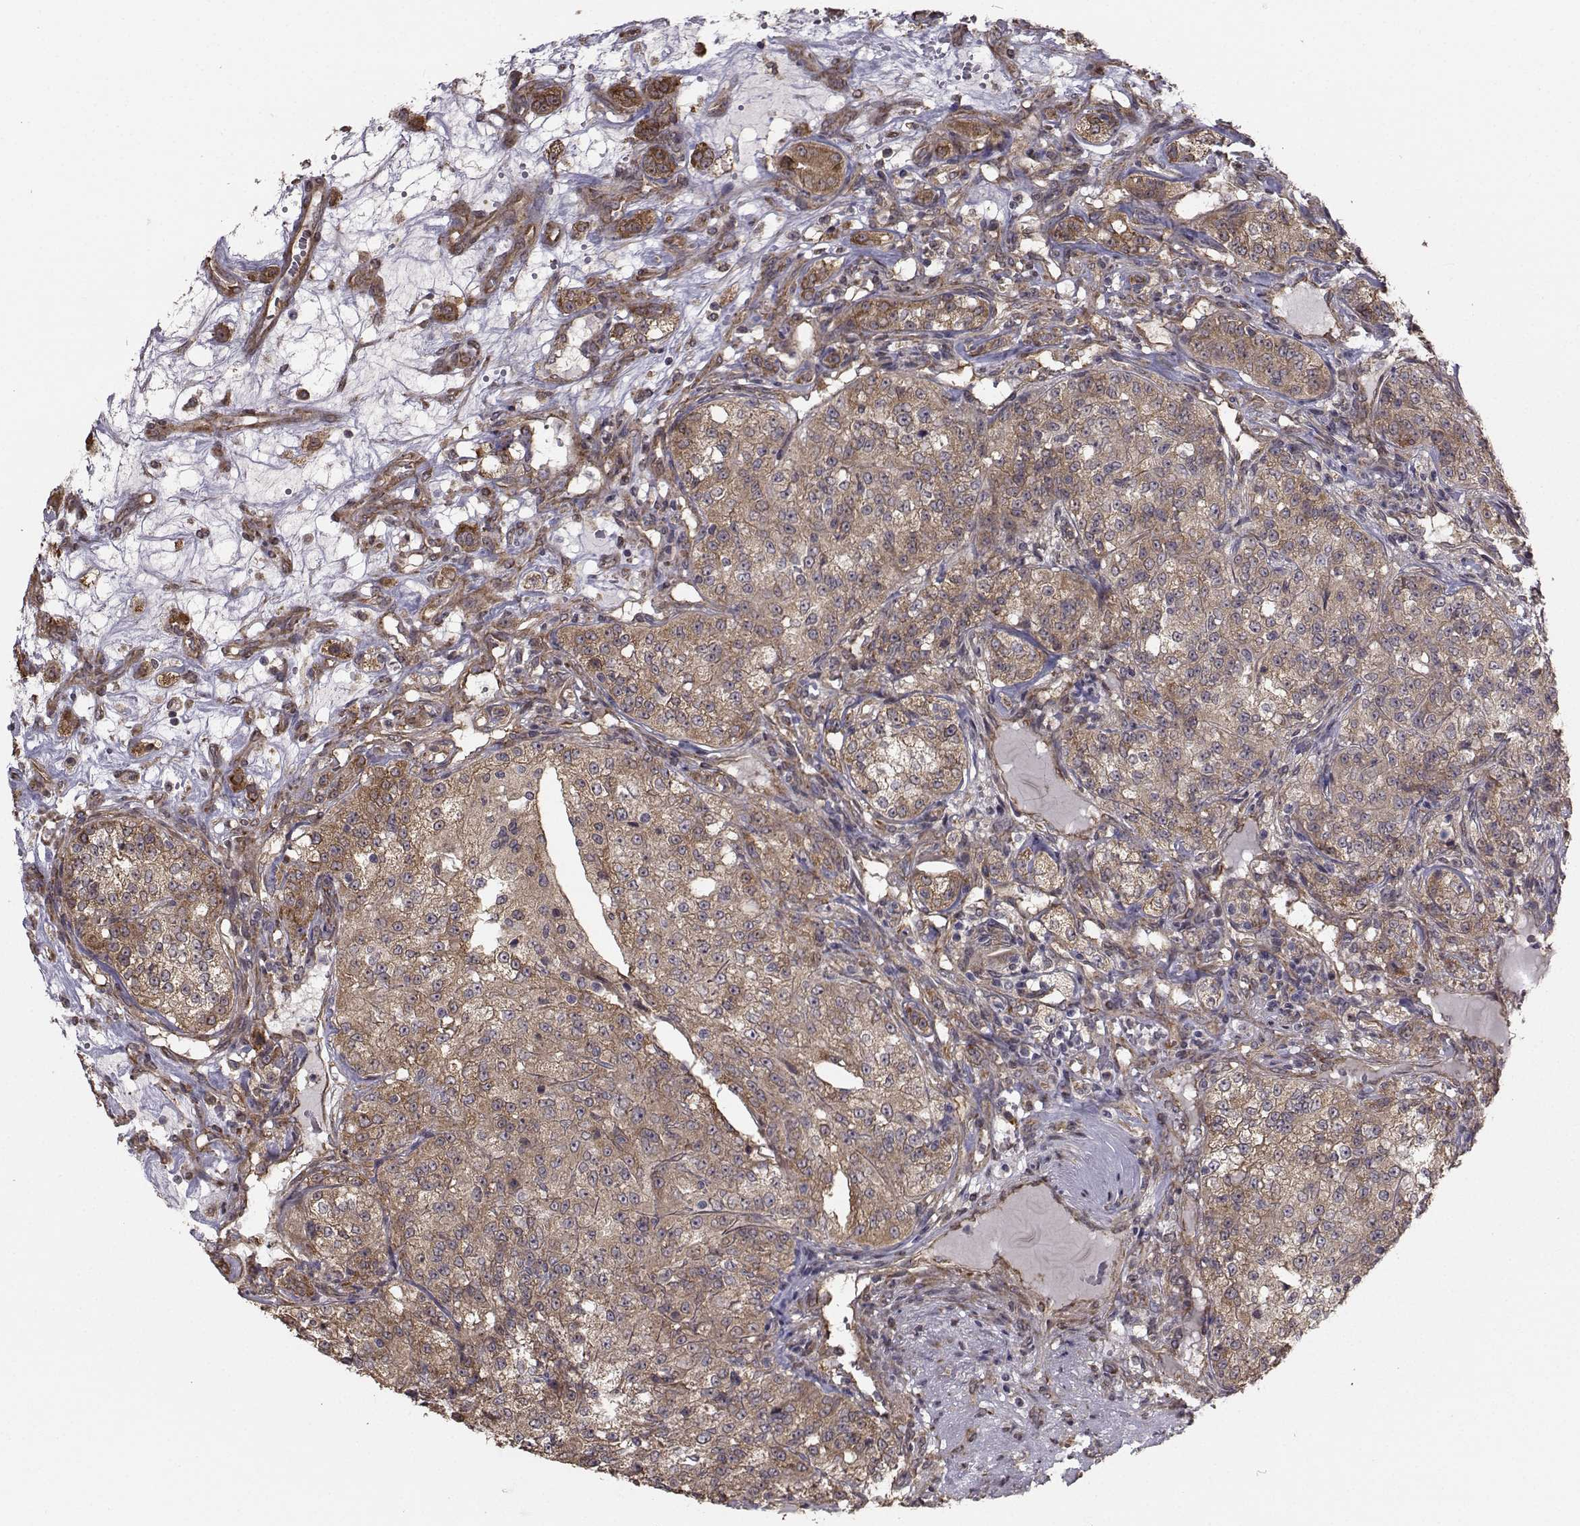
{"staining": {"intensity": "moderate", "quantity": ">75%", "location": "cytoplasmic/membranous"}, "tissue": "renal cancer", "cell_type": "Tumor cells", "image_type": "cancer", "snomed": [{"axis": "morphology", "description": "Adenocarcinoma, NOS"}, {"axis": "topography", "description": "Kidney"}], "caption": "A brown stain shows moderate cytoplasmic/membranous positivity of a protein in renal adenocarcinoma tumor cells. The staining was performed using DAB to visualize the protein expression in brown, while the nuclei were stained in blue with hematoxylin (Magnification: 20x).", "gene": "TRIP10", "patient": {"sex": "female", "age": 63}}